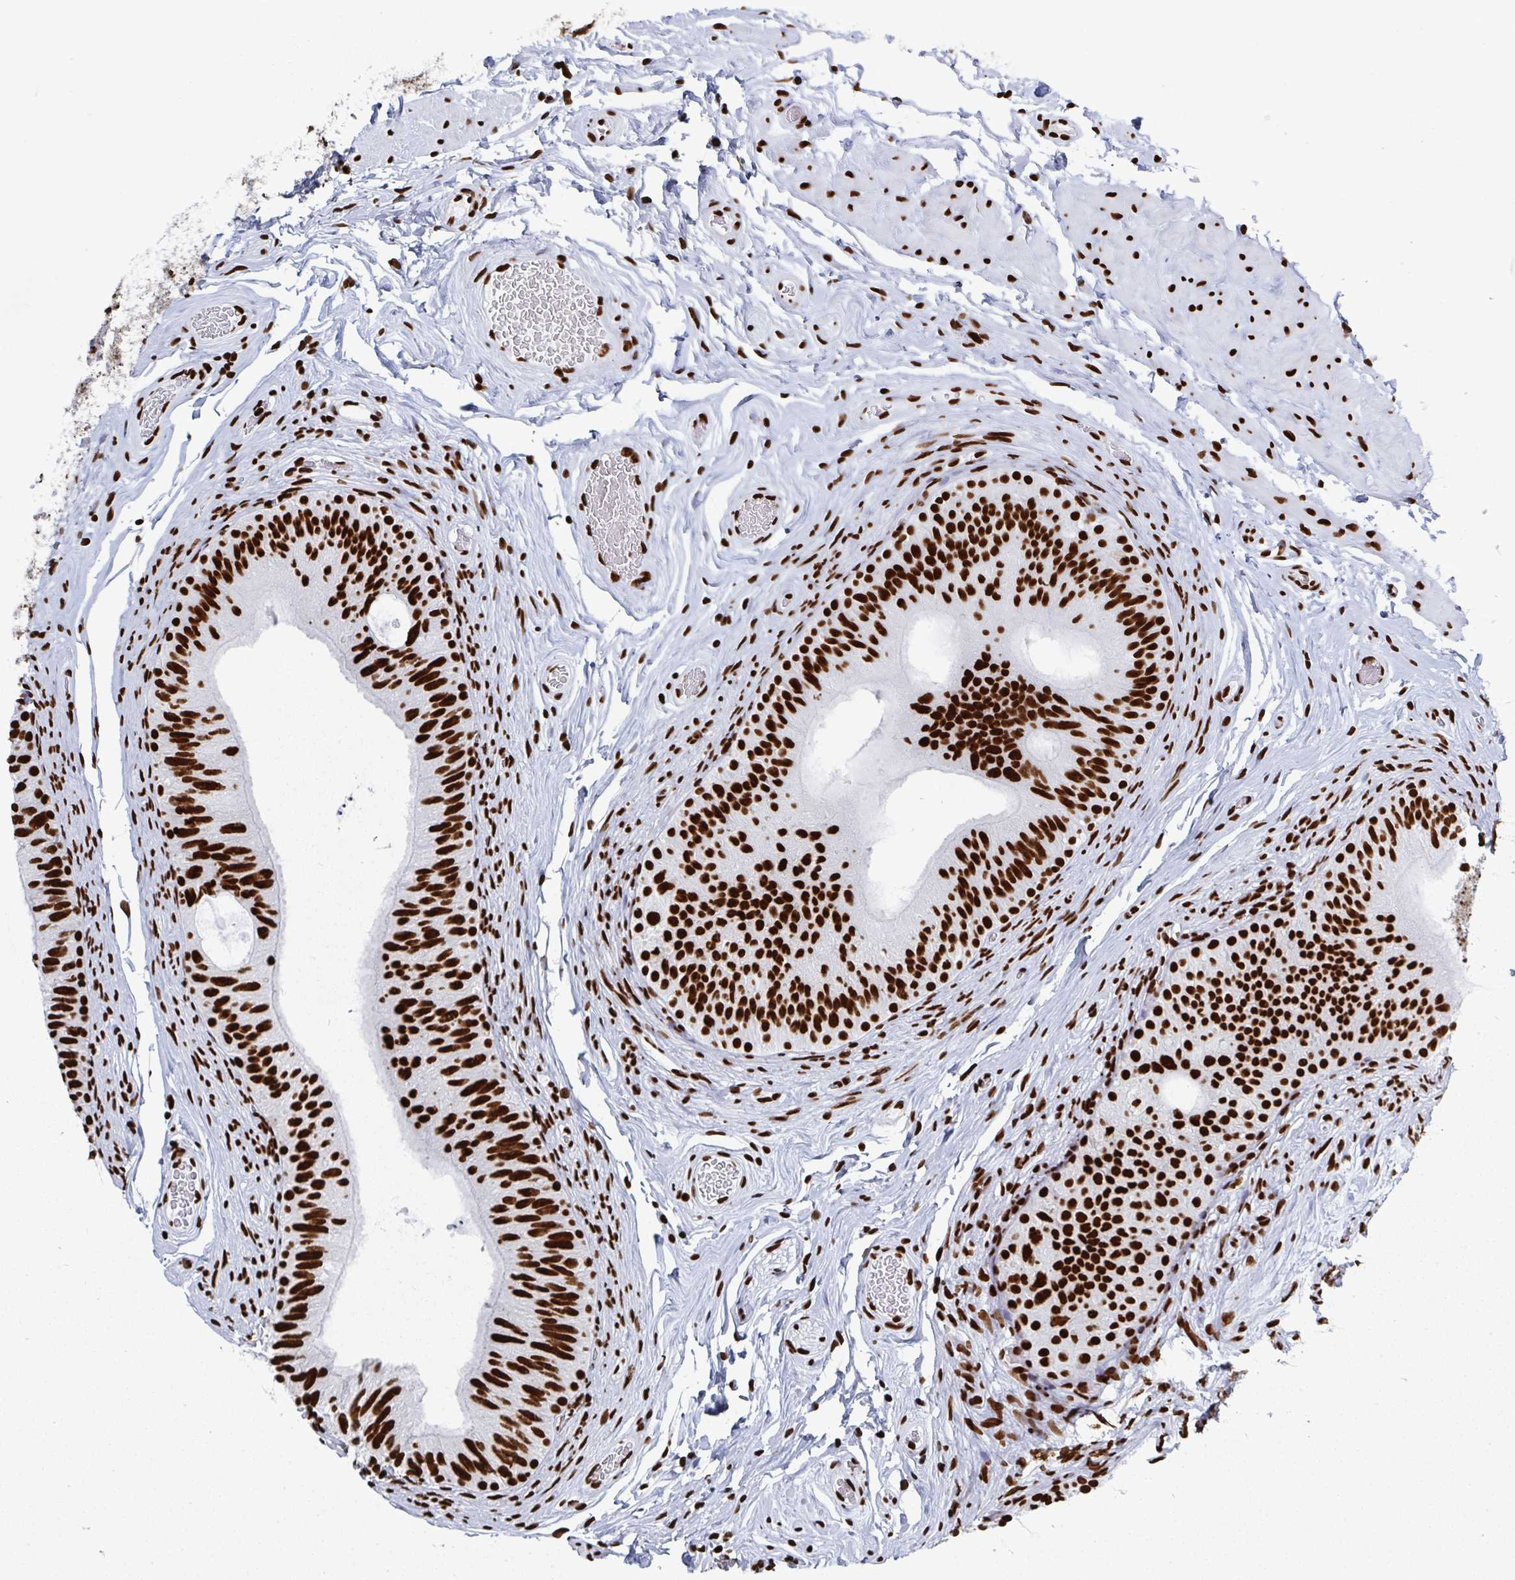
{"staining": {"intensity": "strong", "quantity": ">75%", "location": "nuclear"}, "tissue": "epididymis", "cell_type": "Glandular cells", "image_type": "normal", "snomed": [{"axis": "morphology", "description": "Normal tissue, NOS"}, {"axis": "topography", "description": "Epididymis, spermatic cord, NOS"}, {"axis": "topography", "description": "Epididymis"}], "caption": "The histopathology image reveals a brown stain indicating the presence of a protein in the nuclear of glandular cells in epididymis. The protein is stained brown, and the nuclei are stained in blue (DAB (3,3'-diaminobenzidine) IHC with brightfield microscopy, high magnification).", "gene": "GAR1", "patient": {"sex": "male", "age": 31}}